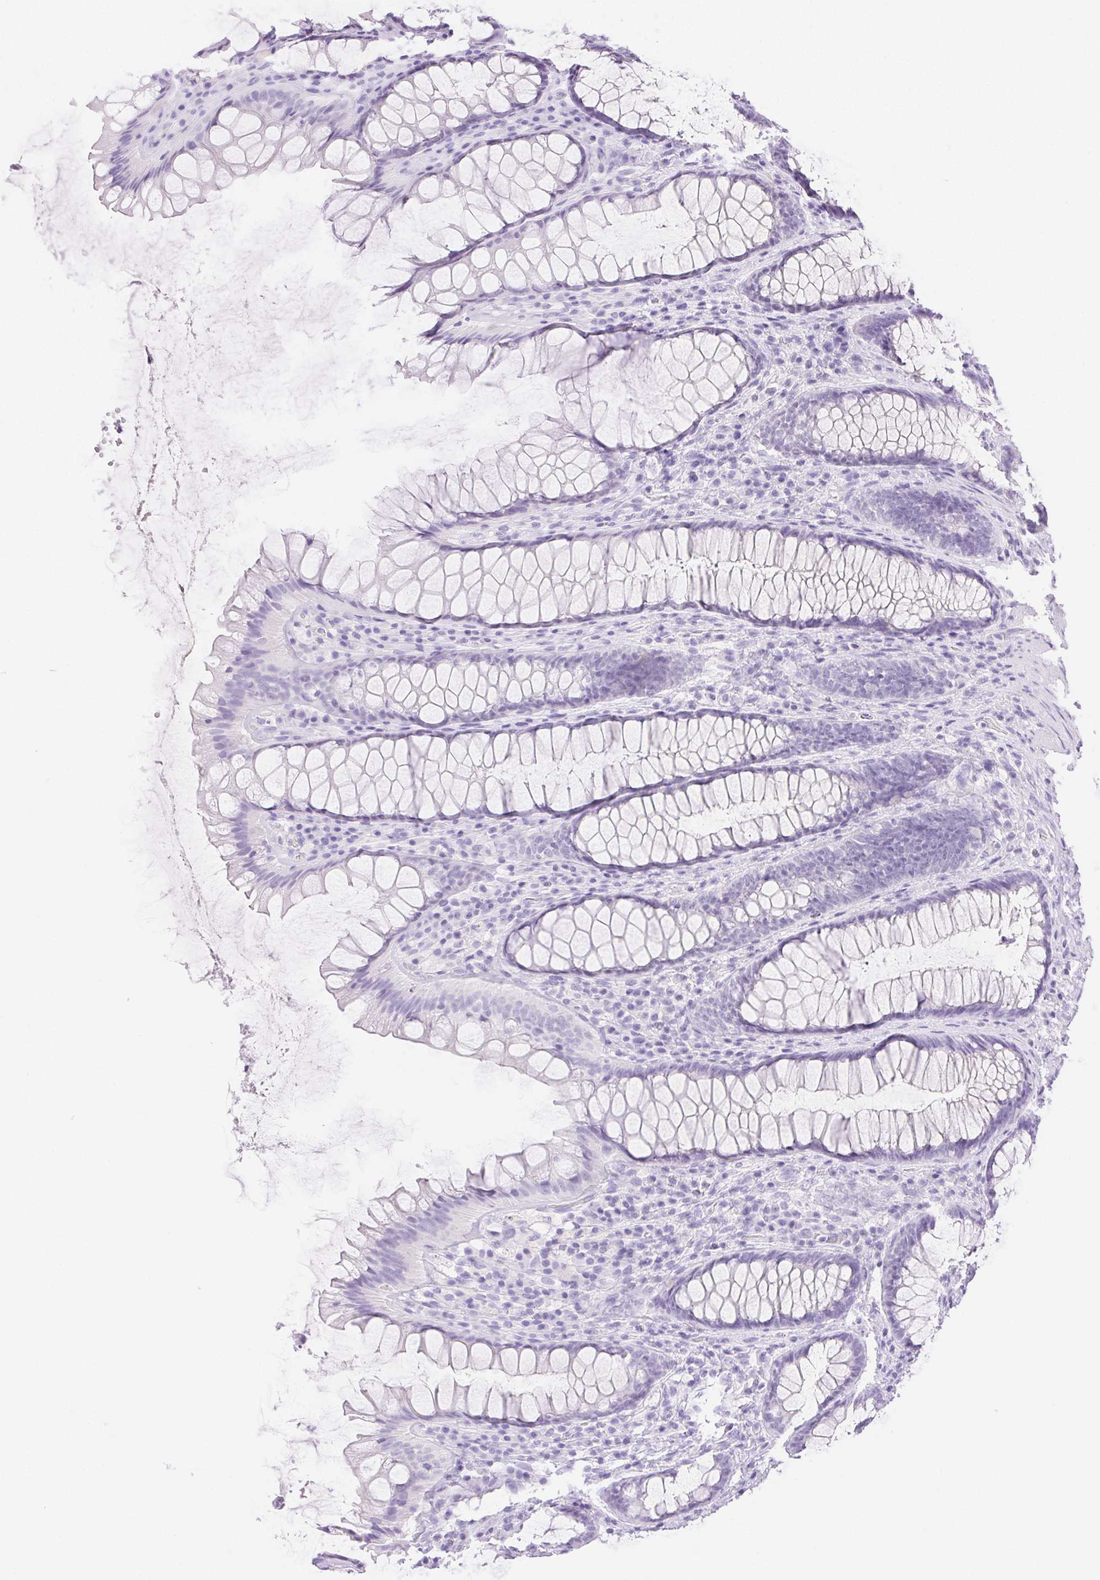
{"staining": {"intensity": "negative", "quantity": "none", "location": "none"}, "tissue": "rectum", "cell_type": "Glandular cells", "image_type": "normal", "snomed": [{"axis": "morphology", "description": "Normal tissue, NOS"}, {"axis": "topography", "description": "Rectum"}], "caption": "High magnification brightfield microscopy of benign rectum stained with DAB (3,3'-diaminobenzidine) (brown) and counterstained with hematoxylin (blue): glandular cells show no significant positivity. The staining is performed using DAB brown chromogen with nuclei counter-stained in using hematoxylin.", "gene": "SPACA4", "patient": {"sex": "male", "age": 72}}